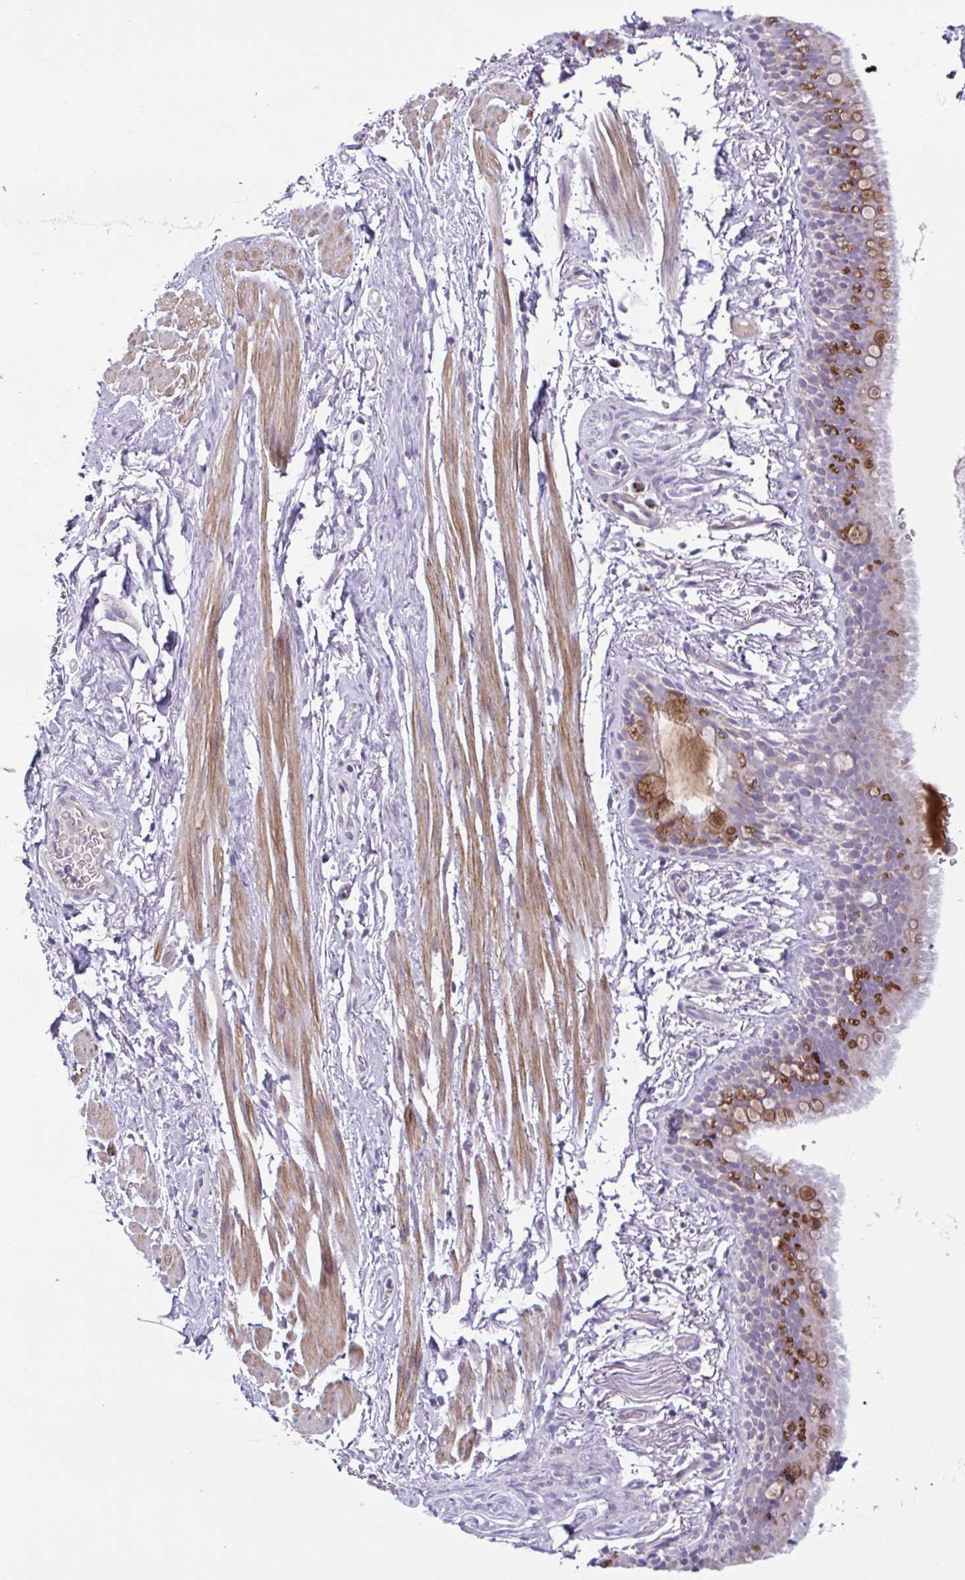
{"staining": {"intensity": "negative", "quantity": "none", "location": "none"}, "tissue": "adipose tissue", "cell_type": "Adipocytes", "image_type": "normal", "snomed": [{"axis": "morphology", "description": "Normal tissue, NOS"}, {"axis": "topography", "description": "Lymph node"}, {"axis": "topography", "description": "Cartilage tissue"}, {"axis": "topography", "description": "Bronchus"}], "caption": "Immunohistochemistry (IHC) of benign adipose tissue displays no staining in adipocytes. (DAB IHC with hematoxylin counter stain).", "gene": "COL17A1", "patient": {"sex": "female", "age": 70}}